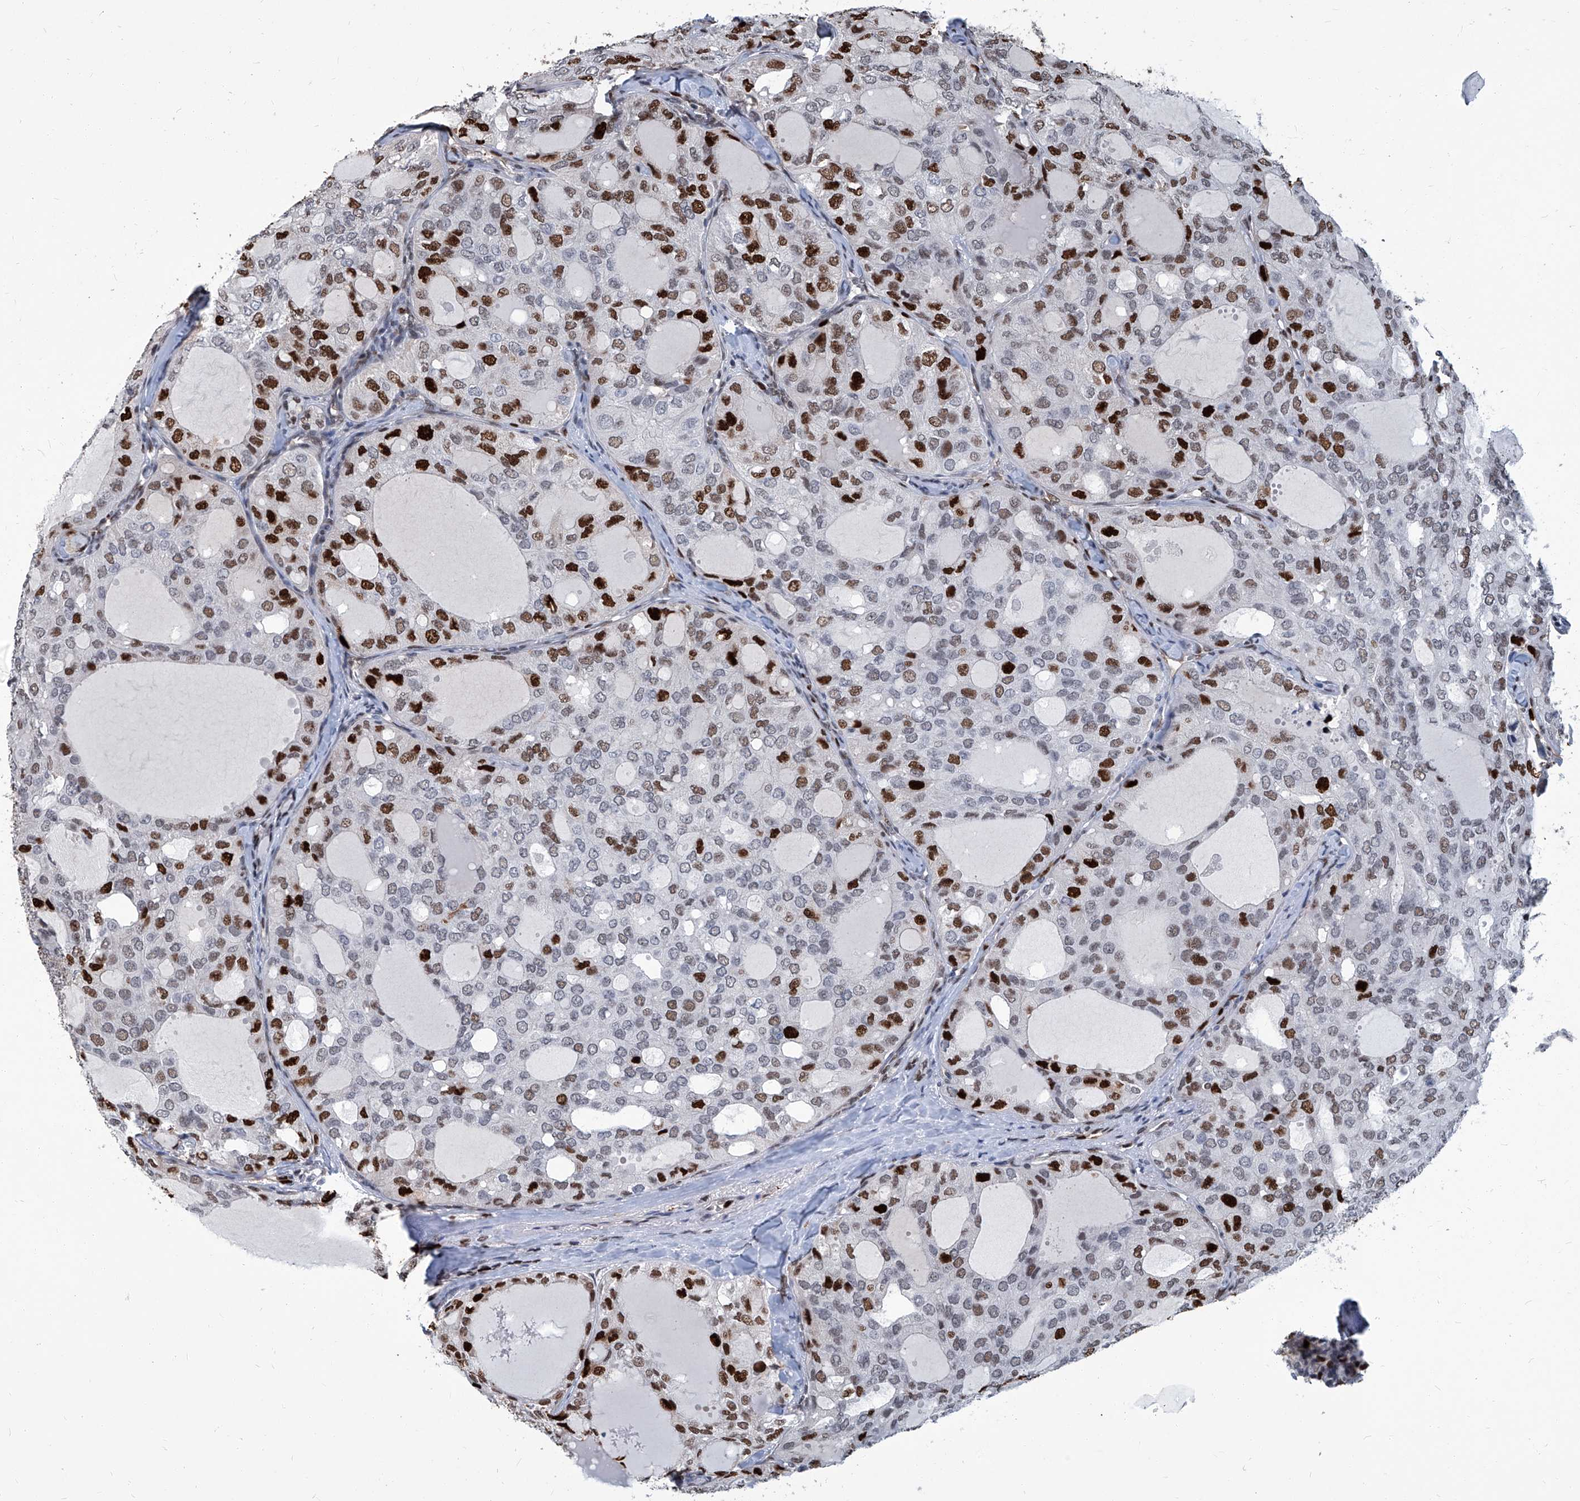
{"staining": {"intensity": "strong", "quantity": "<25%", "location": "nuclear"}, "tissue": "thyroid cancer", "cell_type": "Tumor cells", "image_type": "cancer", "snomed": [{"axis": "morphology", "description": "Follicular adenoma carcinoma, NOS"}, {"axis": "topography", "description": "Thyroid gland"}], "caption": "Follicular adenoma carcinoma (thyroid) tissue exhibits strong nuclear expression in about <25% of tumor cells, visualized by immunohistochemistry. Using DAB (3,3'-diaminobenzidine) (brown) and hematoxylin (blue) stains, captured at high magnification using brightfield microscopy.", "gene": "PCNA", "patient": {"sex": "male", "age": 75}}